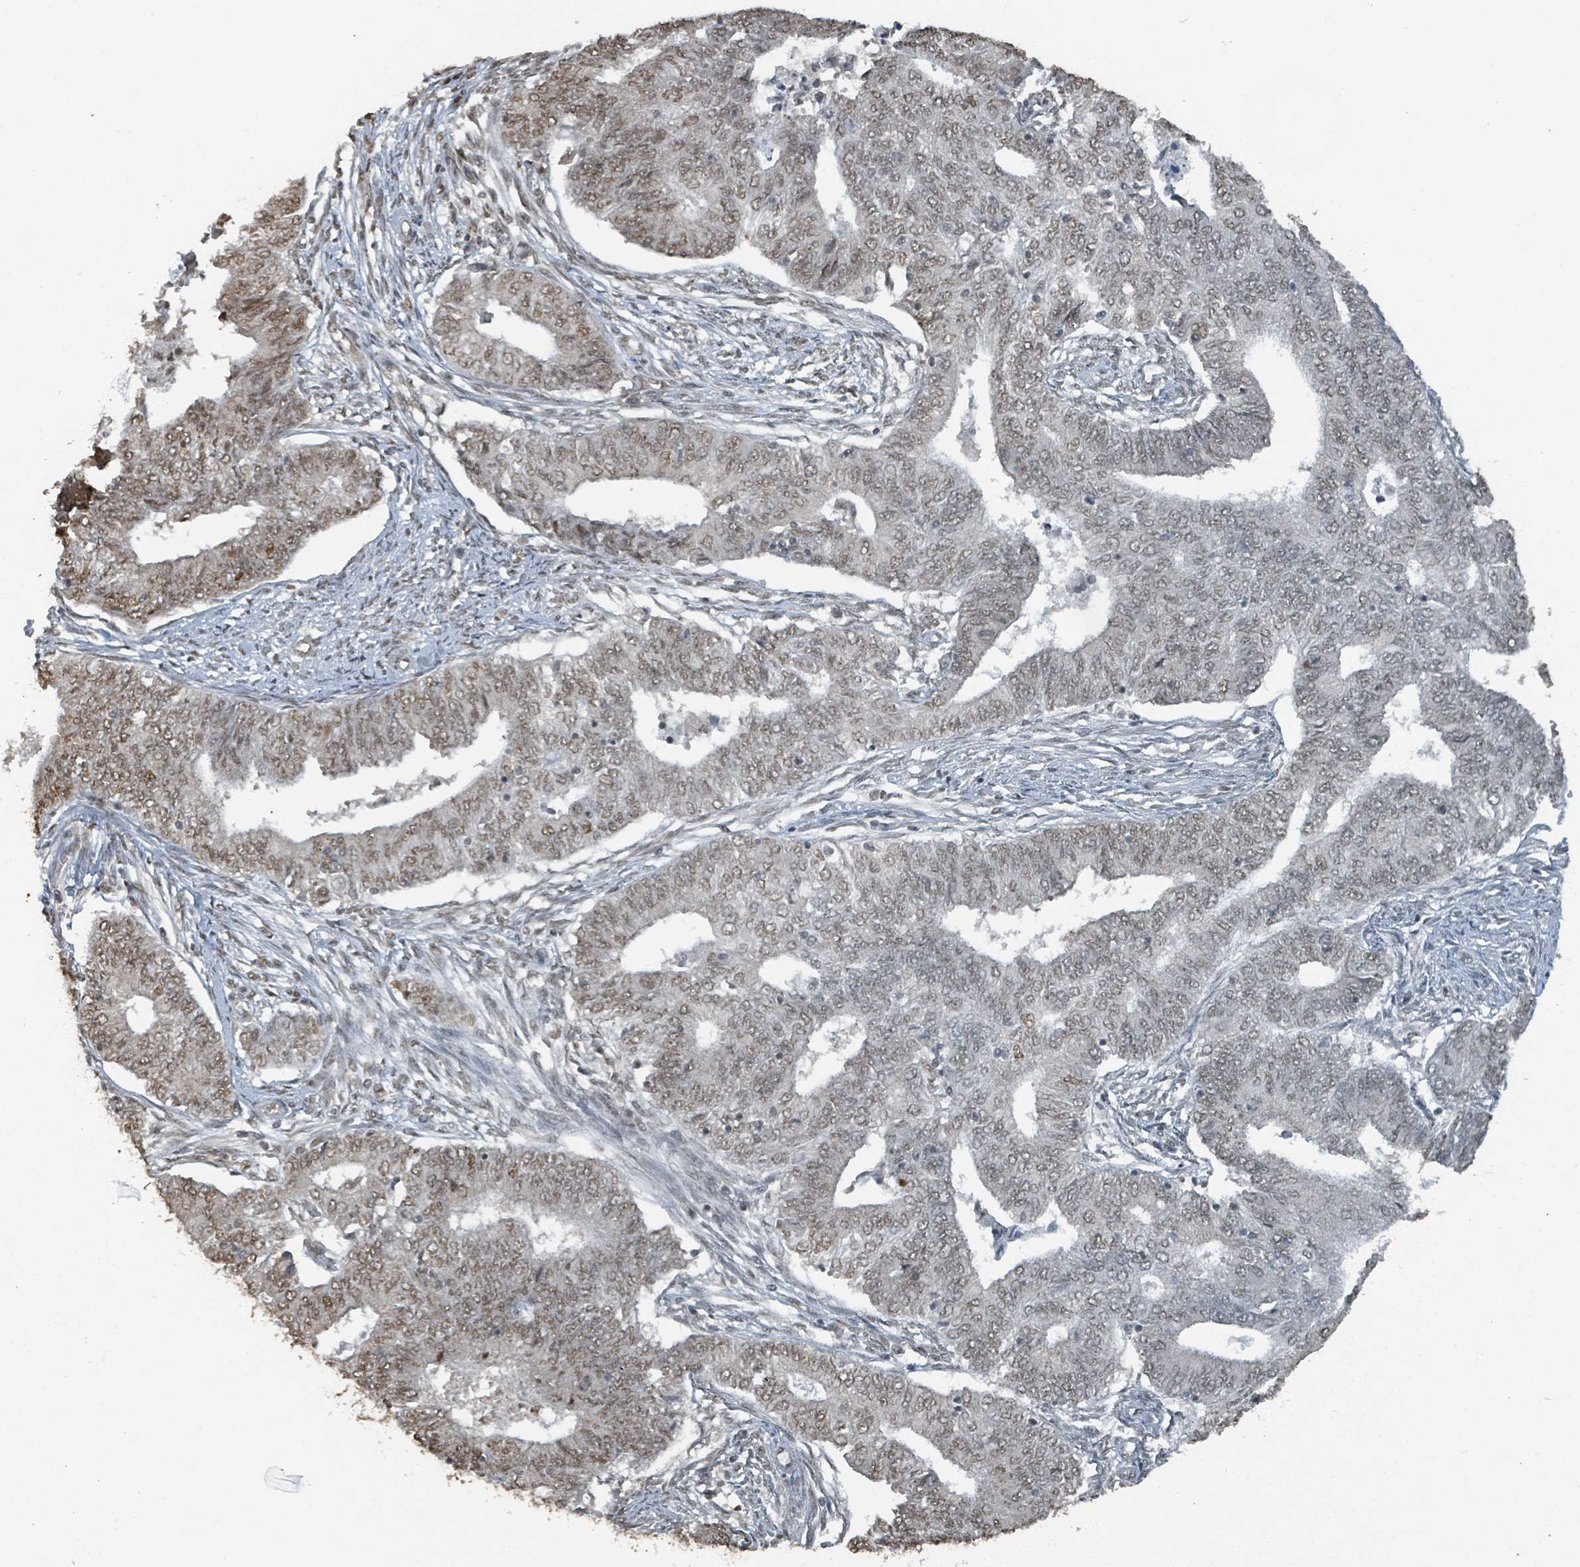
{"staining": {"intensity": "moderate", "quantity": ">75%", "location": "nuclear"}, "tissue": "endometrial cancer", "cell_type": "Tumor cells", "image_type": "cancer", "snomed": [{"axis": "morphology", "description": "Adenocarcinoma, NOS"}, {"axis": "topography", "description": "Endometrium"}], "caption": "Adenocarcinoma (endometrial) stained with a brown dye reveals moderate nuclear positive positivity in approximately >75% of tumor cells.", "gene": "PHIP", "patient": {"sex": "female", "age": 62}}